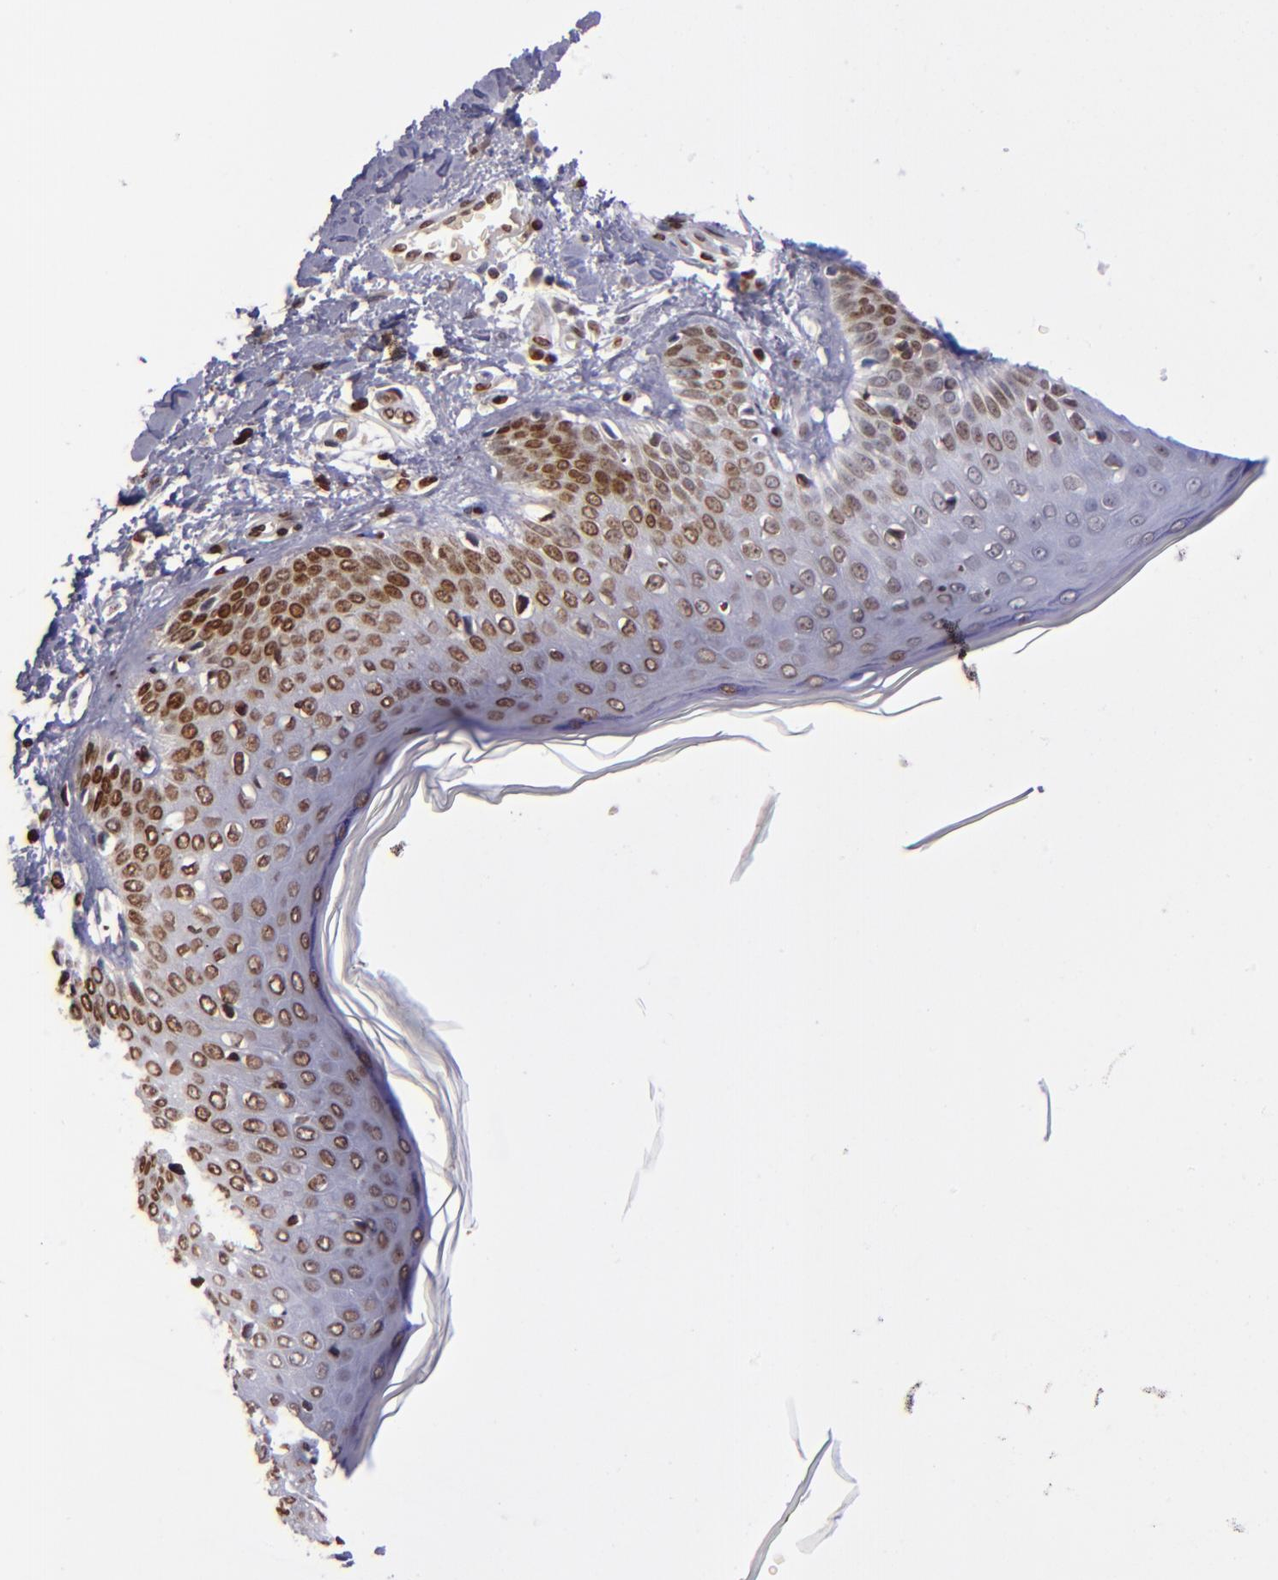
{"staining": {"intensity": "moderate", "quantity": ">75%", "location": "nuclear"}, "tissue": "skin cancer", "cell_type": "Tumor cells", "image_type": "cancer", "snomed": [{"axis": "morphology", "description": "Squamous cell carcinoma, NOS"}, {"axis": "topography", "description": "Skin"}], "caption": "The histopathology image shows a brown stain indicating the presence of a protein in the nuclear of tumor cells in skin squamous cell carcinoma. The protein of interest is stained brown, and the nuclei are stained in blue (DAB (3,3'-diaminobenzidine) IHC with brightfield microscopy, high magnification).", "gene": "CDKL5", "patient": {"sex": "female", "age": 59}}